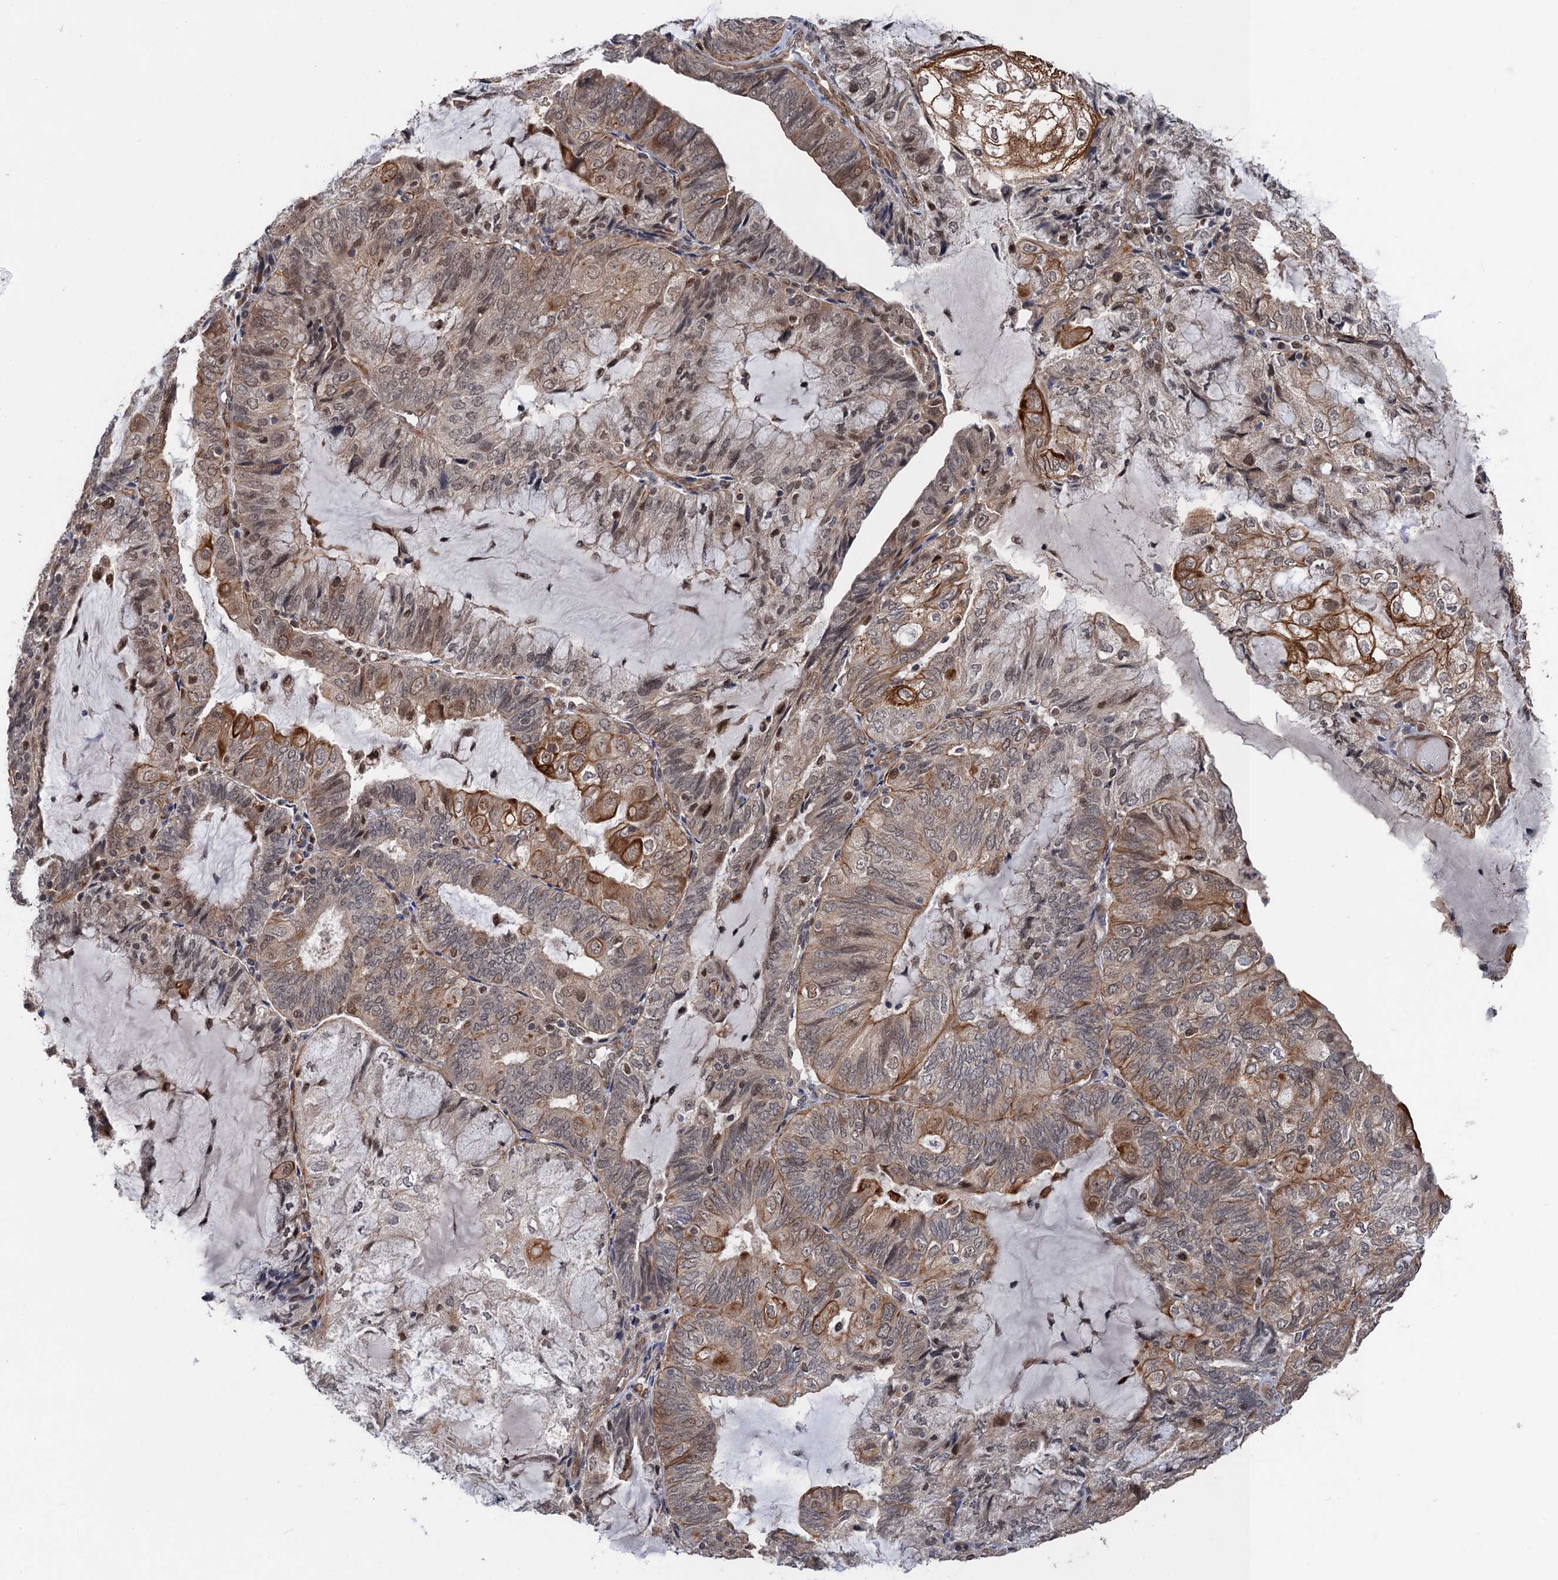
{"staining": {"intensity": "moderate", "quantity": "<25%", "location": "cytoplasmic/membranous"}, "tissue": "endometrial cancer", "cell_type": "Tumor cells", "image_type": "cancer", "snomed": [{"axis": "morphology", "description": "Adenocarcinoma, NOS"}, {"axis": "topography", "description": "Endometrium"}], "caption": "Protein analysis of endometrial cancer tissue displays moderate cytoplasmic/membranous positivity in approximately <25% of tumor cells. The staining was performed using DAB to visualize the protein expression in brown, while the nuclei were stained in blue with hematoxylin (Magnification: 20x).", "gene": "TTC31", "patient": {"sex": "female", "age": 81}}